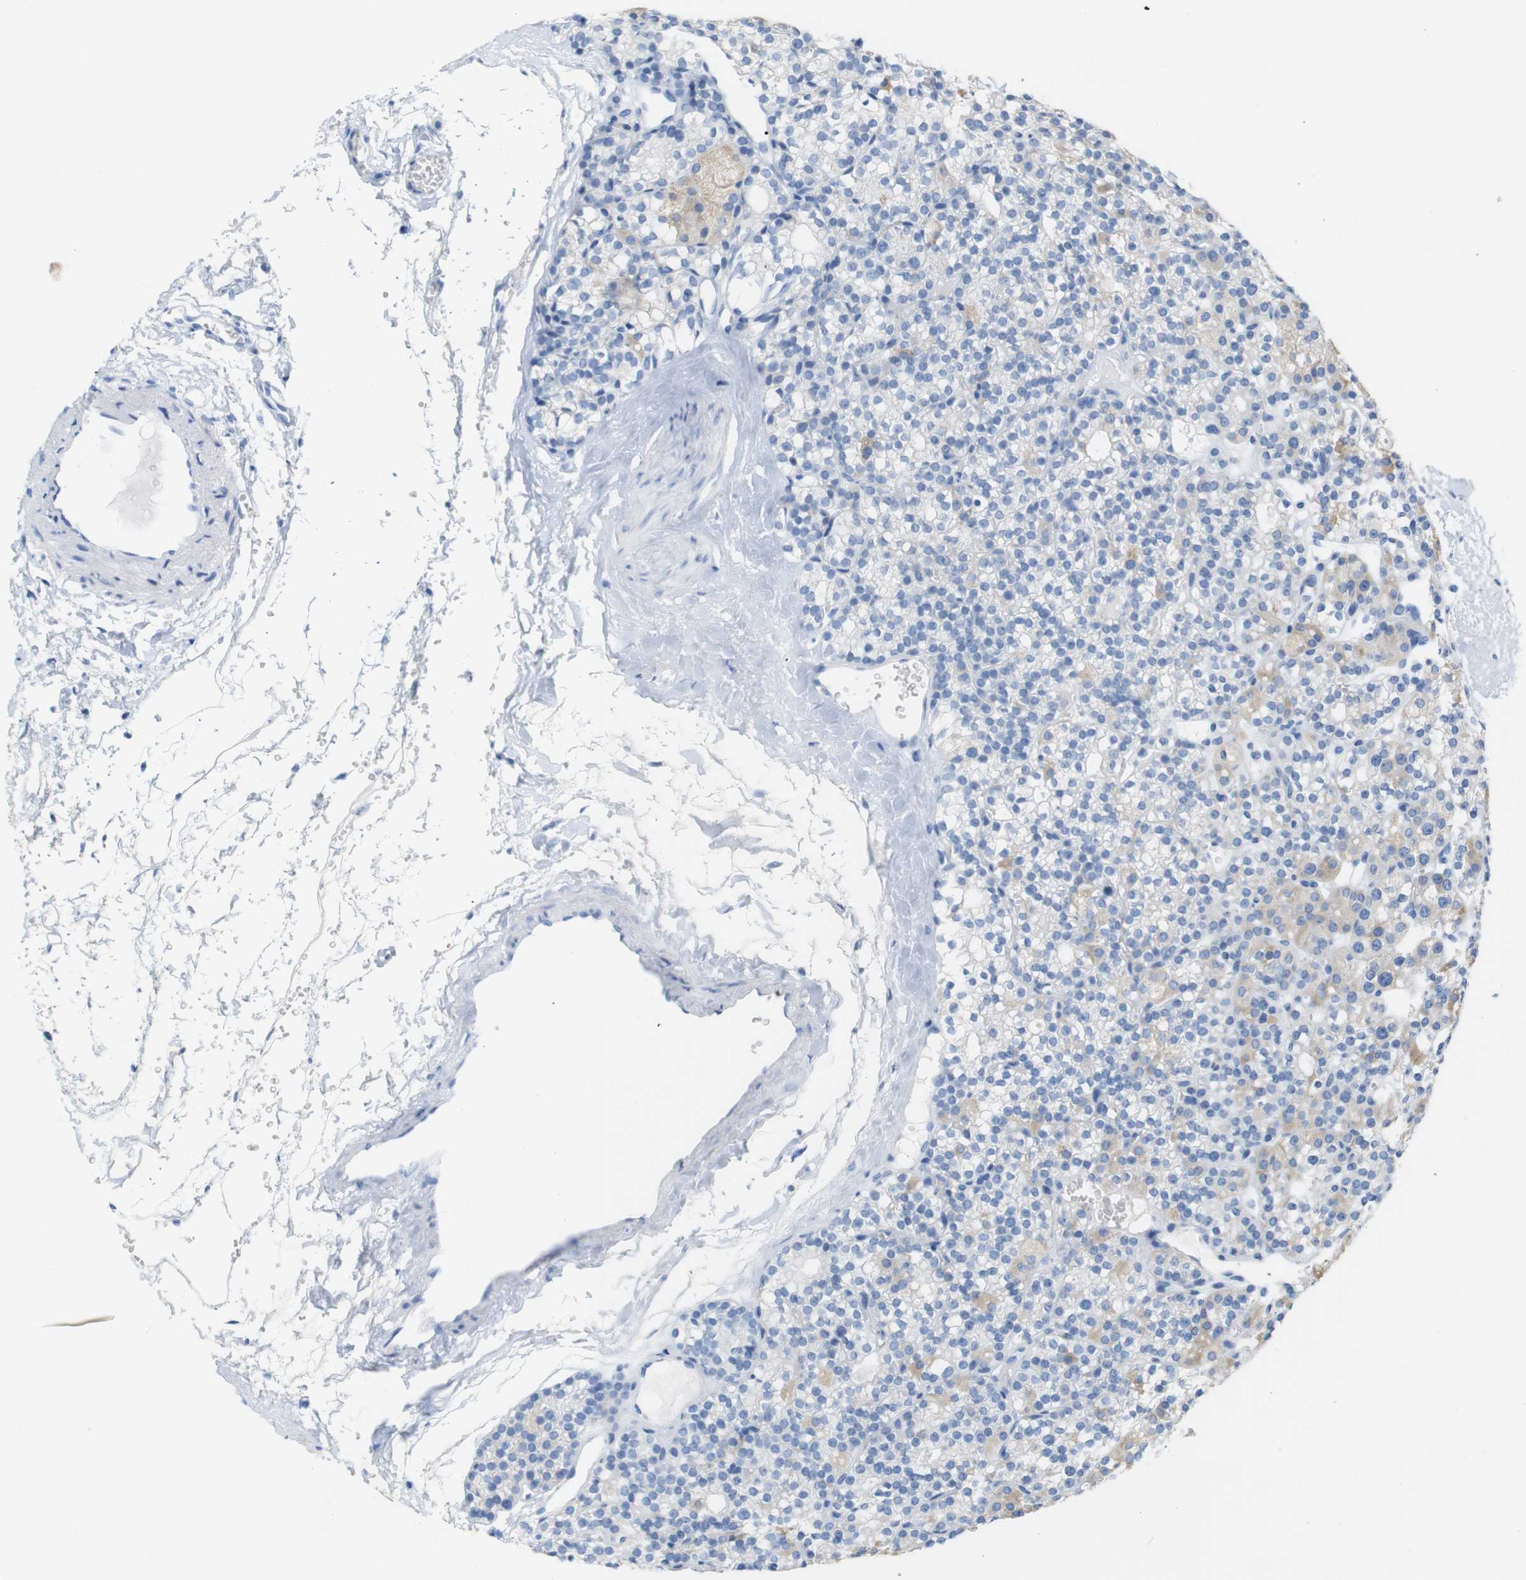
{"staining": {"intensity": "weak", "quantity": "<25%", "location": "cytoplasmic/membranous"}, "tissue": "parathyroid gland", "cell_type": "Glandular cells", "image_type": "normal", "snomed": [{"axis": "morphology", "description": "Normal tissue, NOS"}, {"axis": "topography", "description": "Parathyroid gland"}], "caption": "Image shows no protein expression in glandular cells of benign parathyroid gland. (Immunohistochemistry, brightfield microscopy, high magnification).", "gene": "LAG3", "patient": {"sex": "female", "age": 64}}